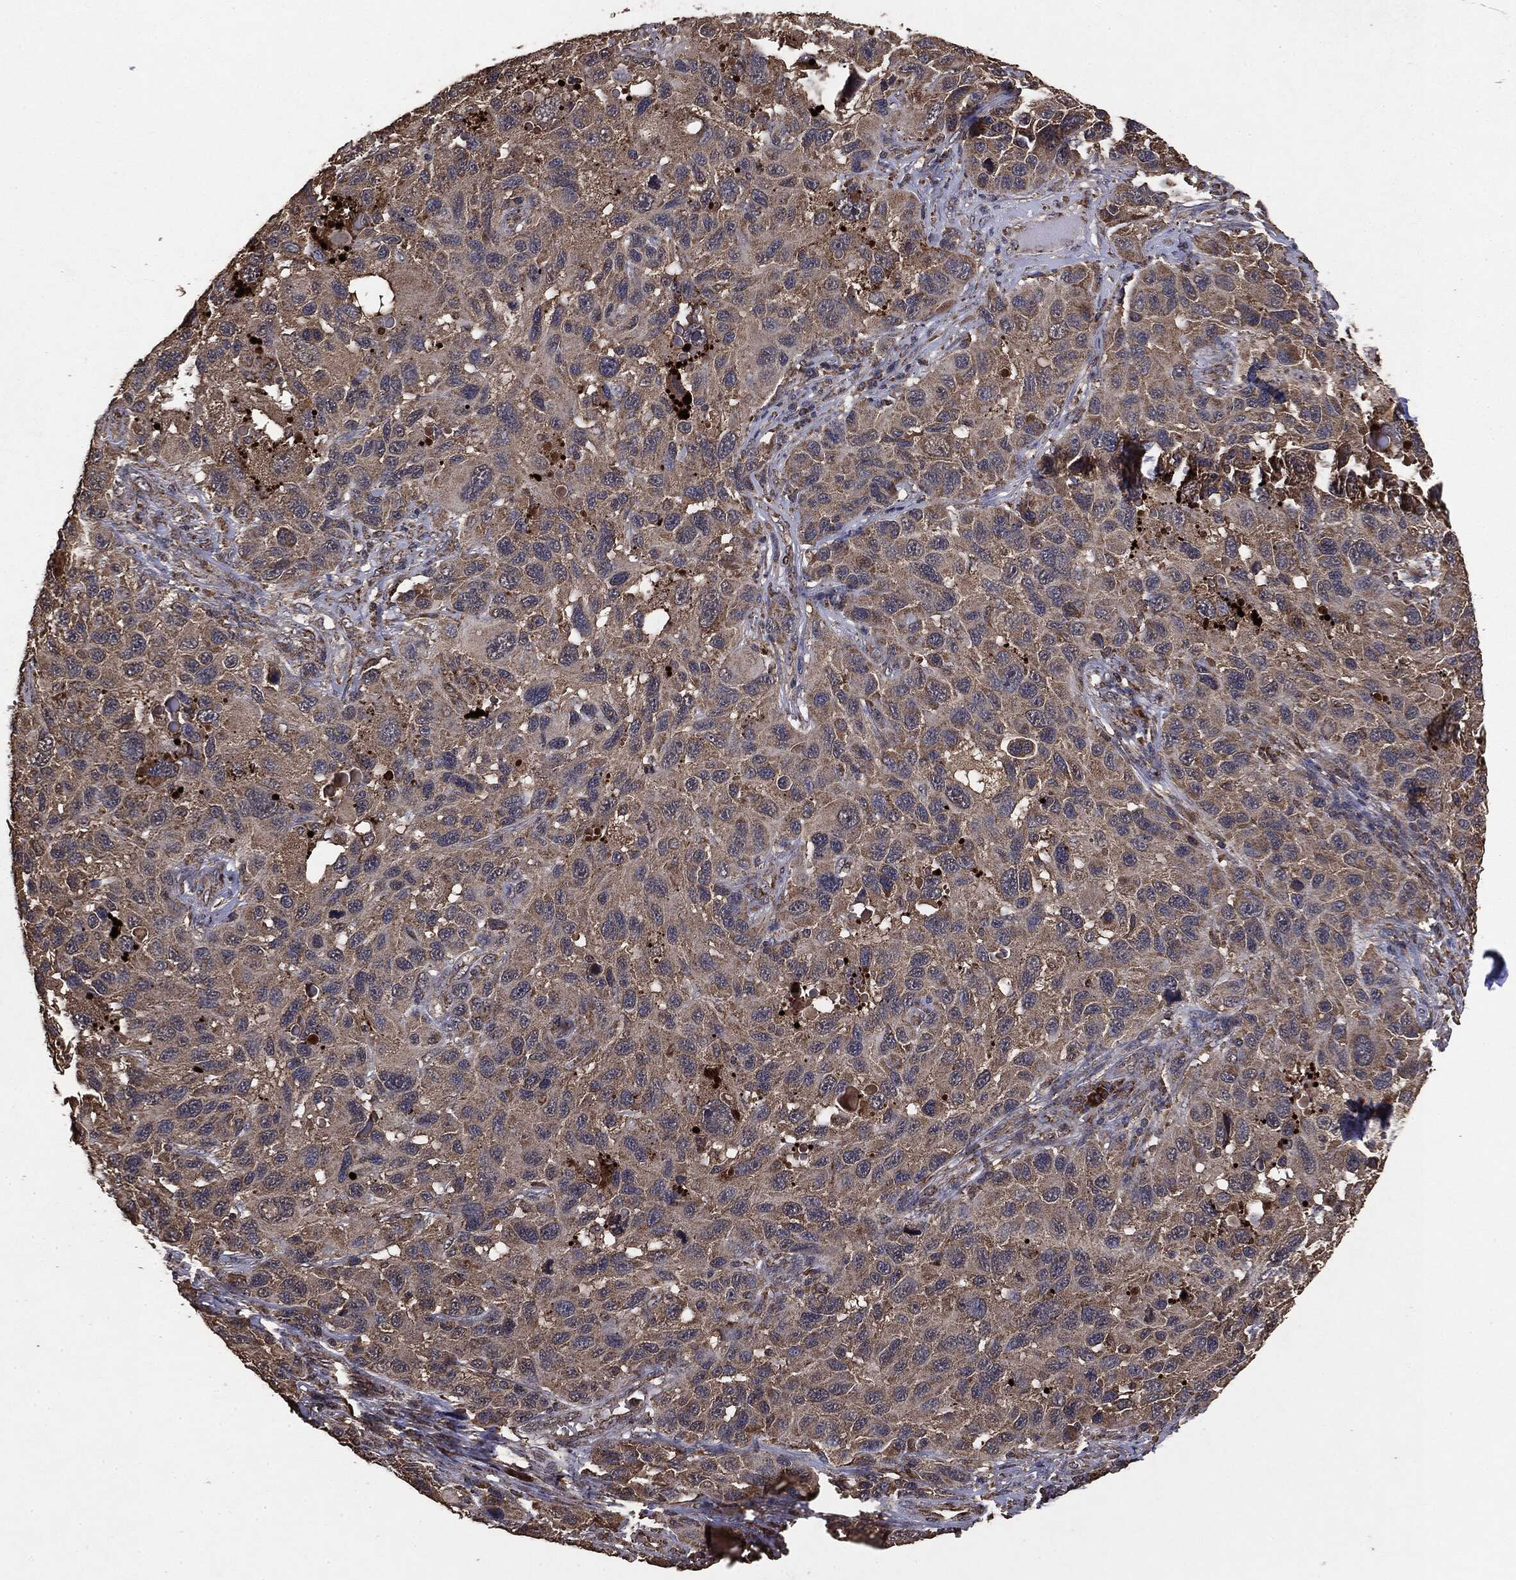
{"staining": {"intensity": "weak", "quantity": ">75%", "location": "cytoplasmic/membranous"}, "tissue": "melanoma", "cell_type": "Tumor cells", "image_type": "cancer", "snomed": [{"axis": "morphology", "description": "Malignant melanoma, NOS"}, {"axis": "topography", "description": "Skin"}], "caption": "A histopathology image showing weak cytoplasmic/membranous expression in approximately >75% of tumor cells in melanoma, as visualized by brown immunohistochemical staining.", "gene": "MTOR", "patient": {"sex": "male", "age": 53}}